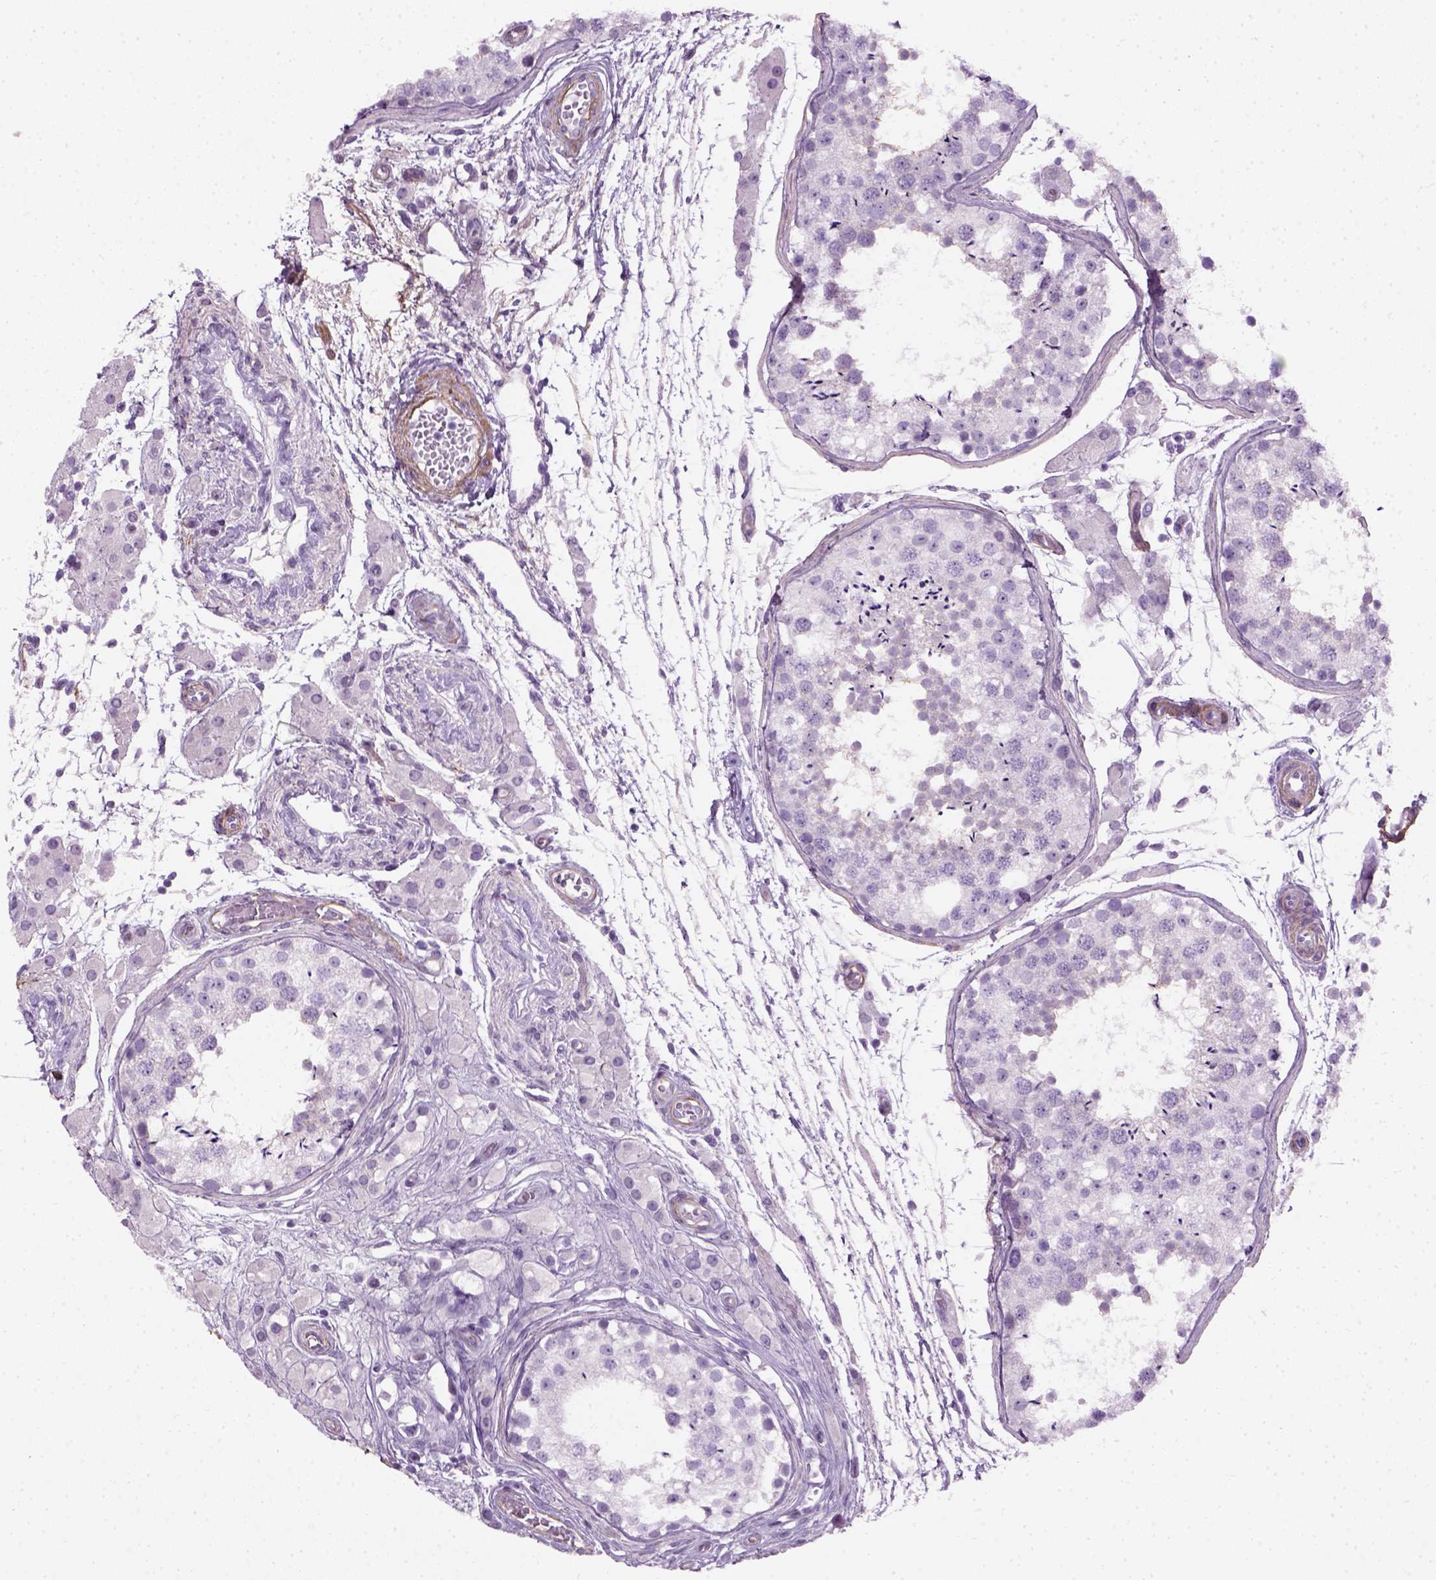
{"staining": {"intensity": "negative", "quantity": "none", "location": "none"}, "tissue": "testis", "cell_type": "Cells in seminiferous ducts", "image_type": "normal", "snomed": [{"axis": "morphology", "description": "Normal tissue, NOS"}, {"axis": "morphology", "description": "Seminoma, NOS"}, {"axis": "topography", "description": "Testis"}], "caption": "A high-resolution image shows immunohistochemistry staining of normal testis, which shows no significant positivity in cells in seminiferous ducts. Brightfield microscopy of immunohistochemistry stained with DAB (brown) and hematoxylin (blue), captured at high magnification.", "gene": "FAM161A", "patient": {"sex": "male", "age": 29}}